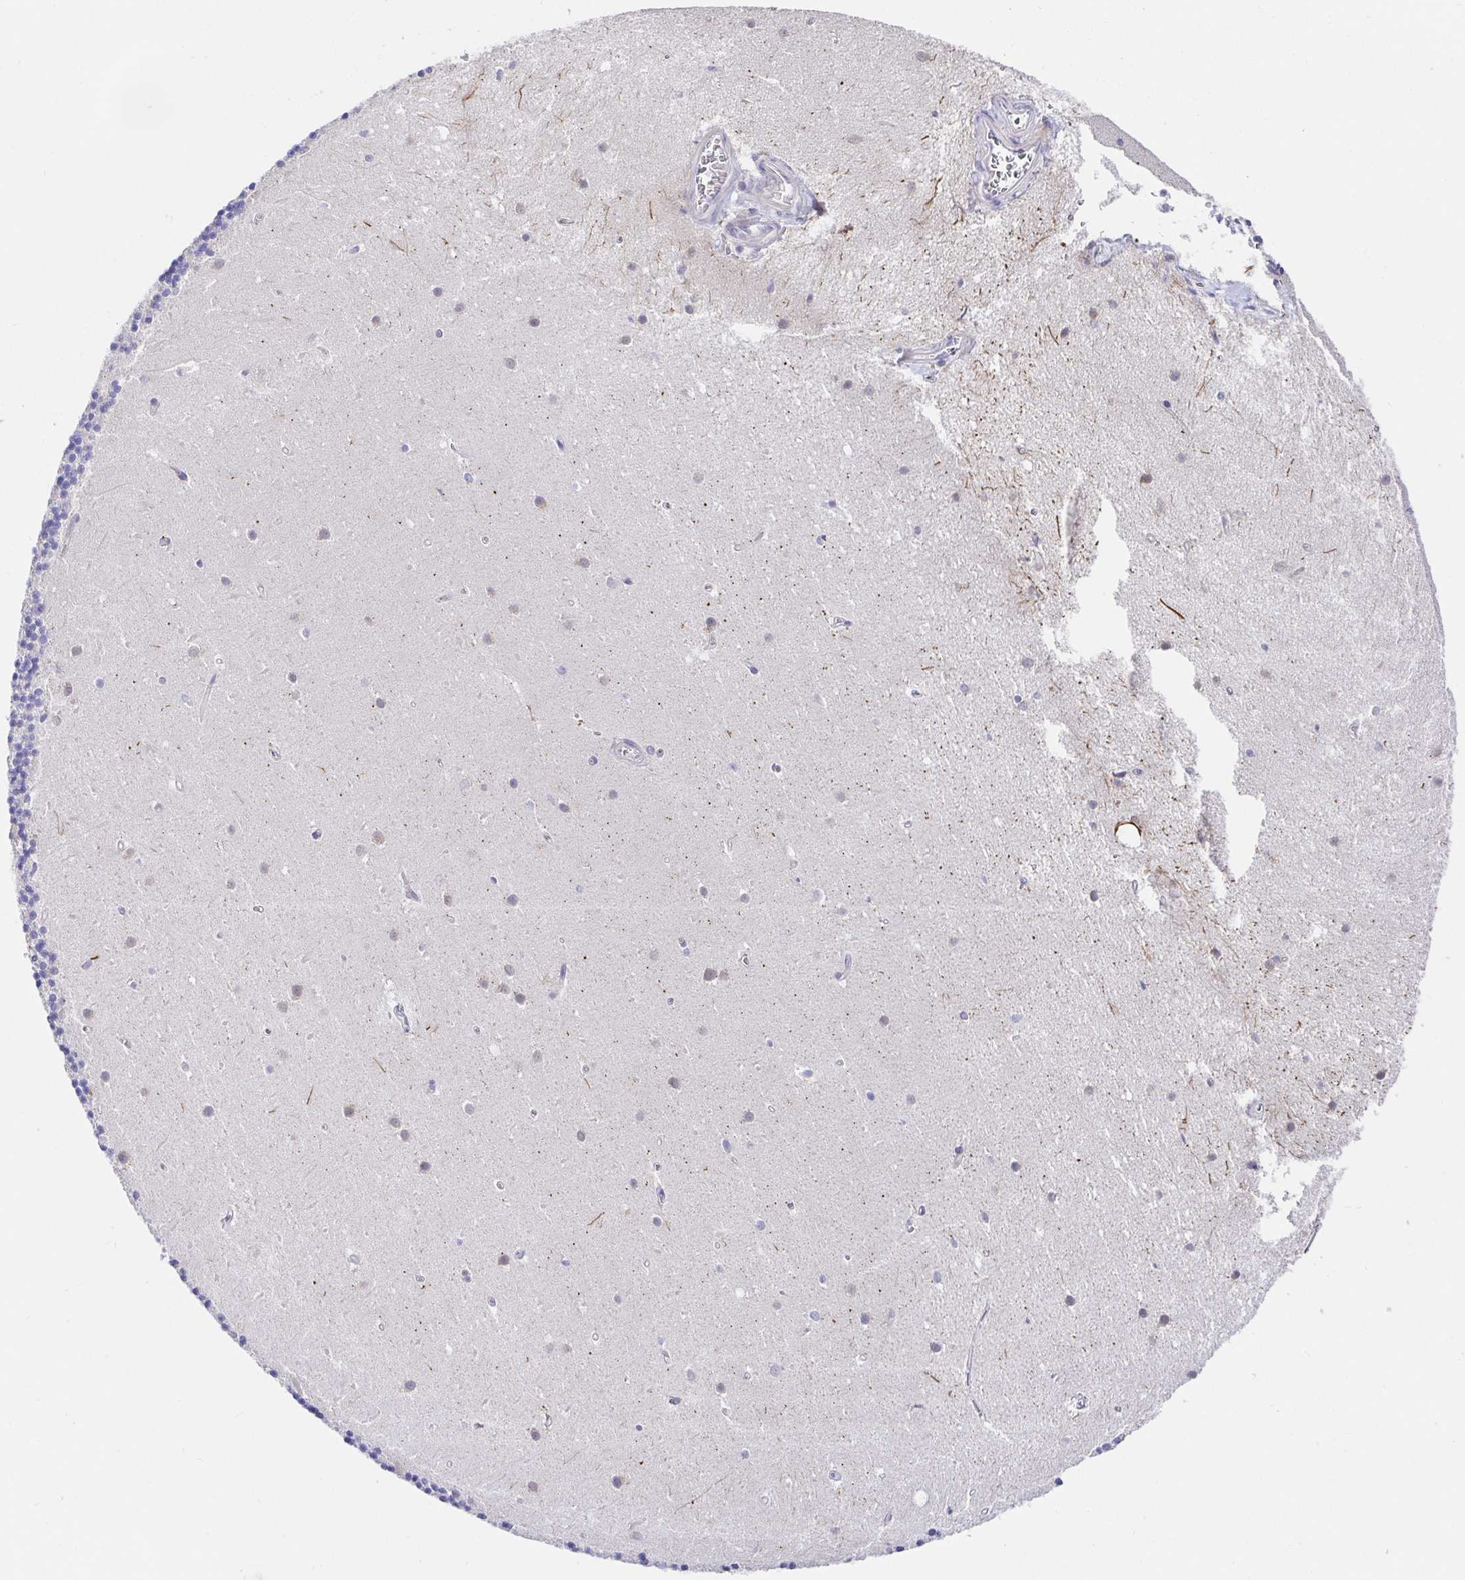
{"staining": {"intensity": "negative", "quantity": "none", "location": "none"}, "tissue": "cerebellum", "cell_type": "Cells in granular layer", "image_type": "normal", "snomed": [{"axis": "morphology", "description": "Normal tissue, NOS"}, {"axis": "topography", "description": "Cerebellum"}], "caption": "Protein analysis of normal cerebellum shows no significant positivity in cells in granular layer. The staining was performed using DAB to visualize the protein expression in brown, while the nuclei were stained in blue with hematoxylin (Magnification: 20x).", "gene": "GOLGA1", "patient": {"sex": "male", "age": 54}}